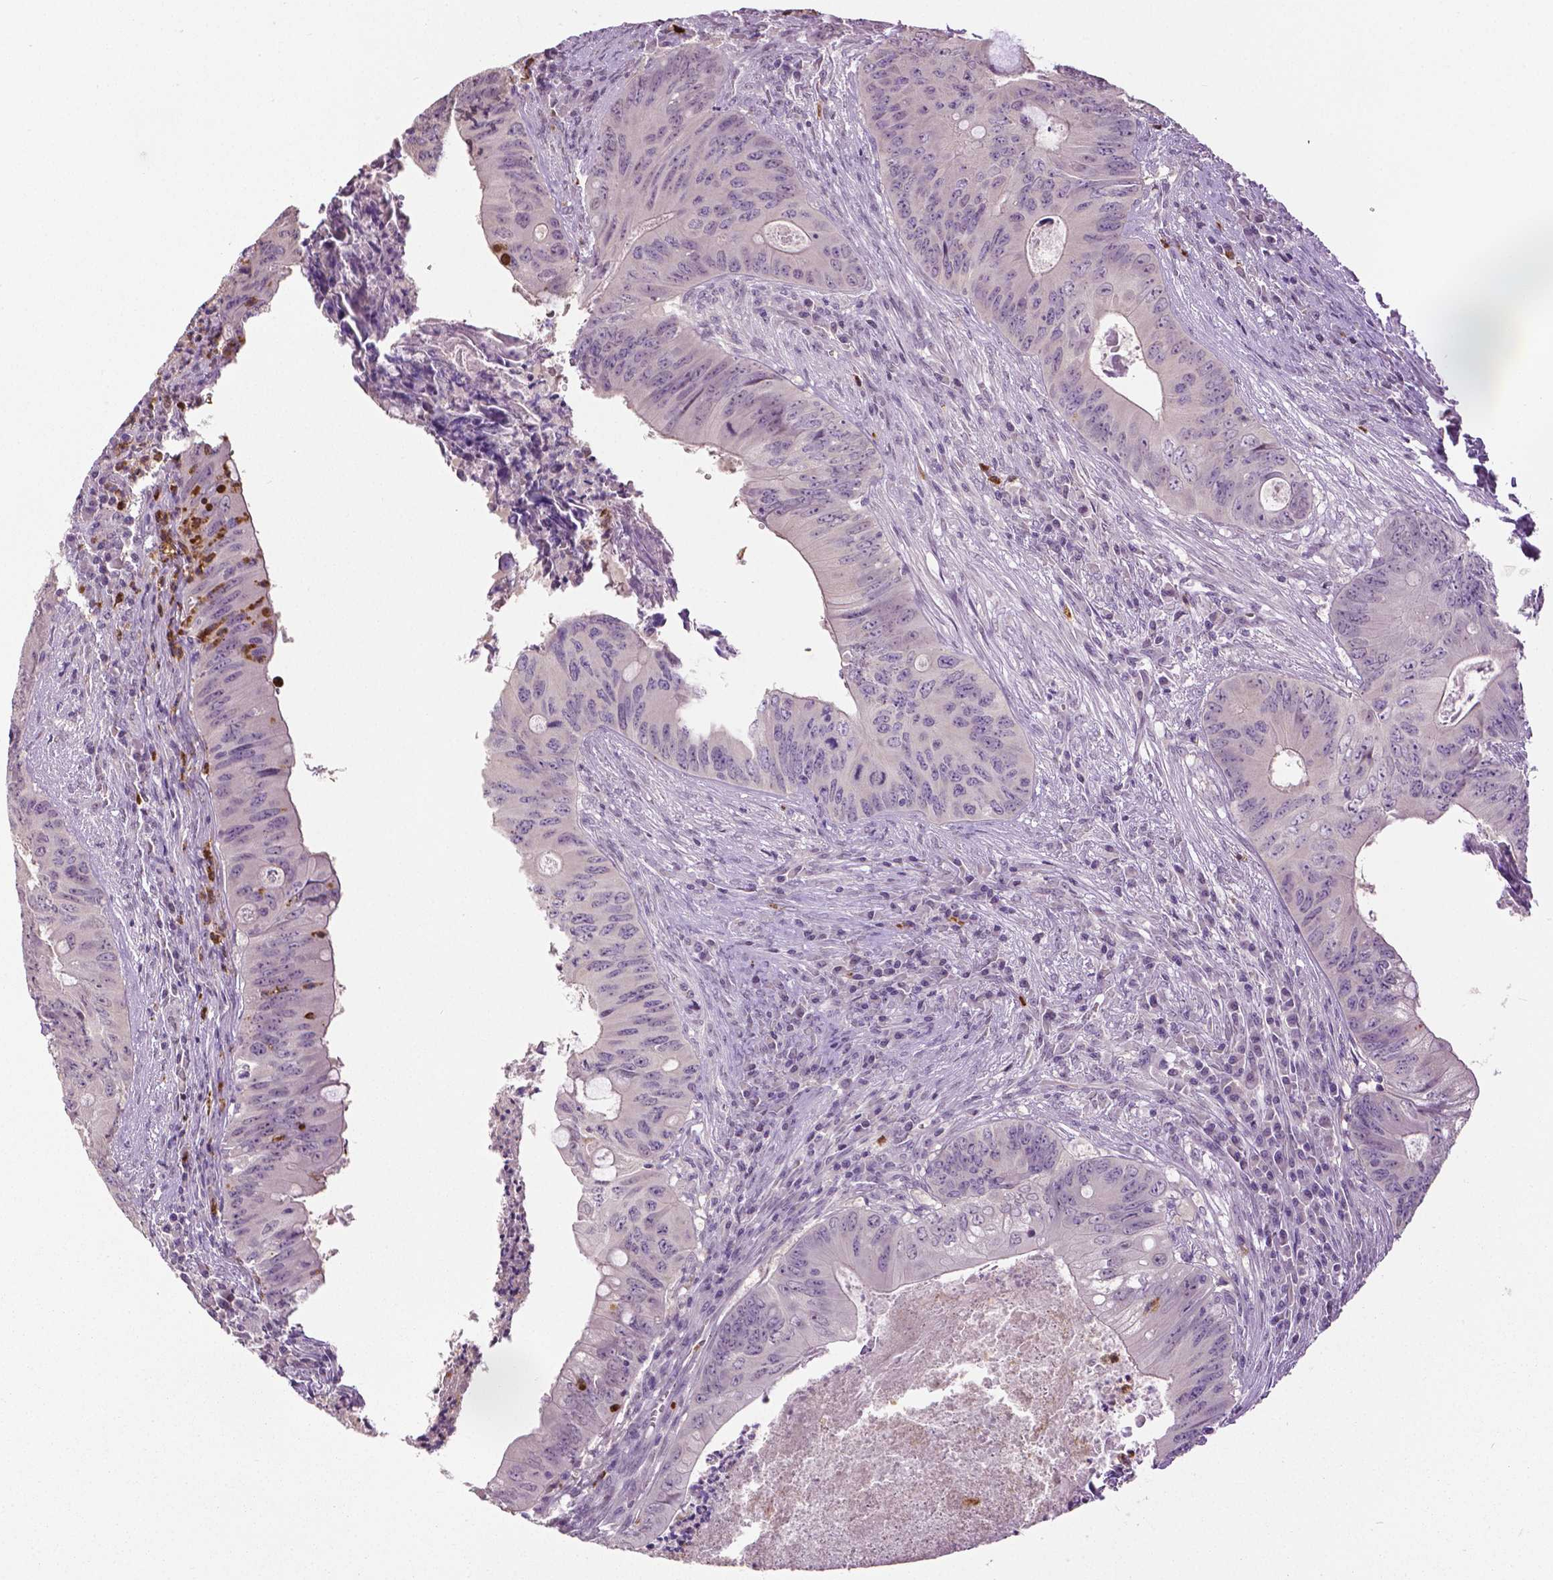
{"staining": {"intensity": "negative", "quantity": "none", "location": "none"}, "tissue": "colorectal cancer", "cell_type": "Tumor cells", "image_type": "cancer", "snomed": [{"axis": "morphology", "description": "Adenocarcinoma, NOS"}, {"axis": "topography", "description": "Colon"}], "caption": "IHC of colorectal cancer (adenocarcinoma) demonstrates no expression in tumor cells.", "gene": "PTPN5", "patient": {"sex": "female", "age": 74}}